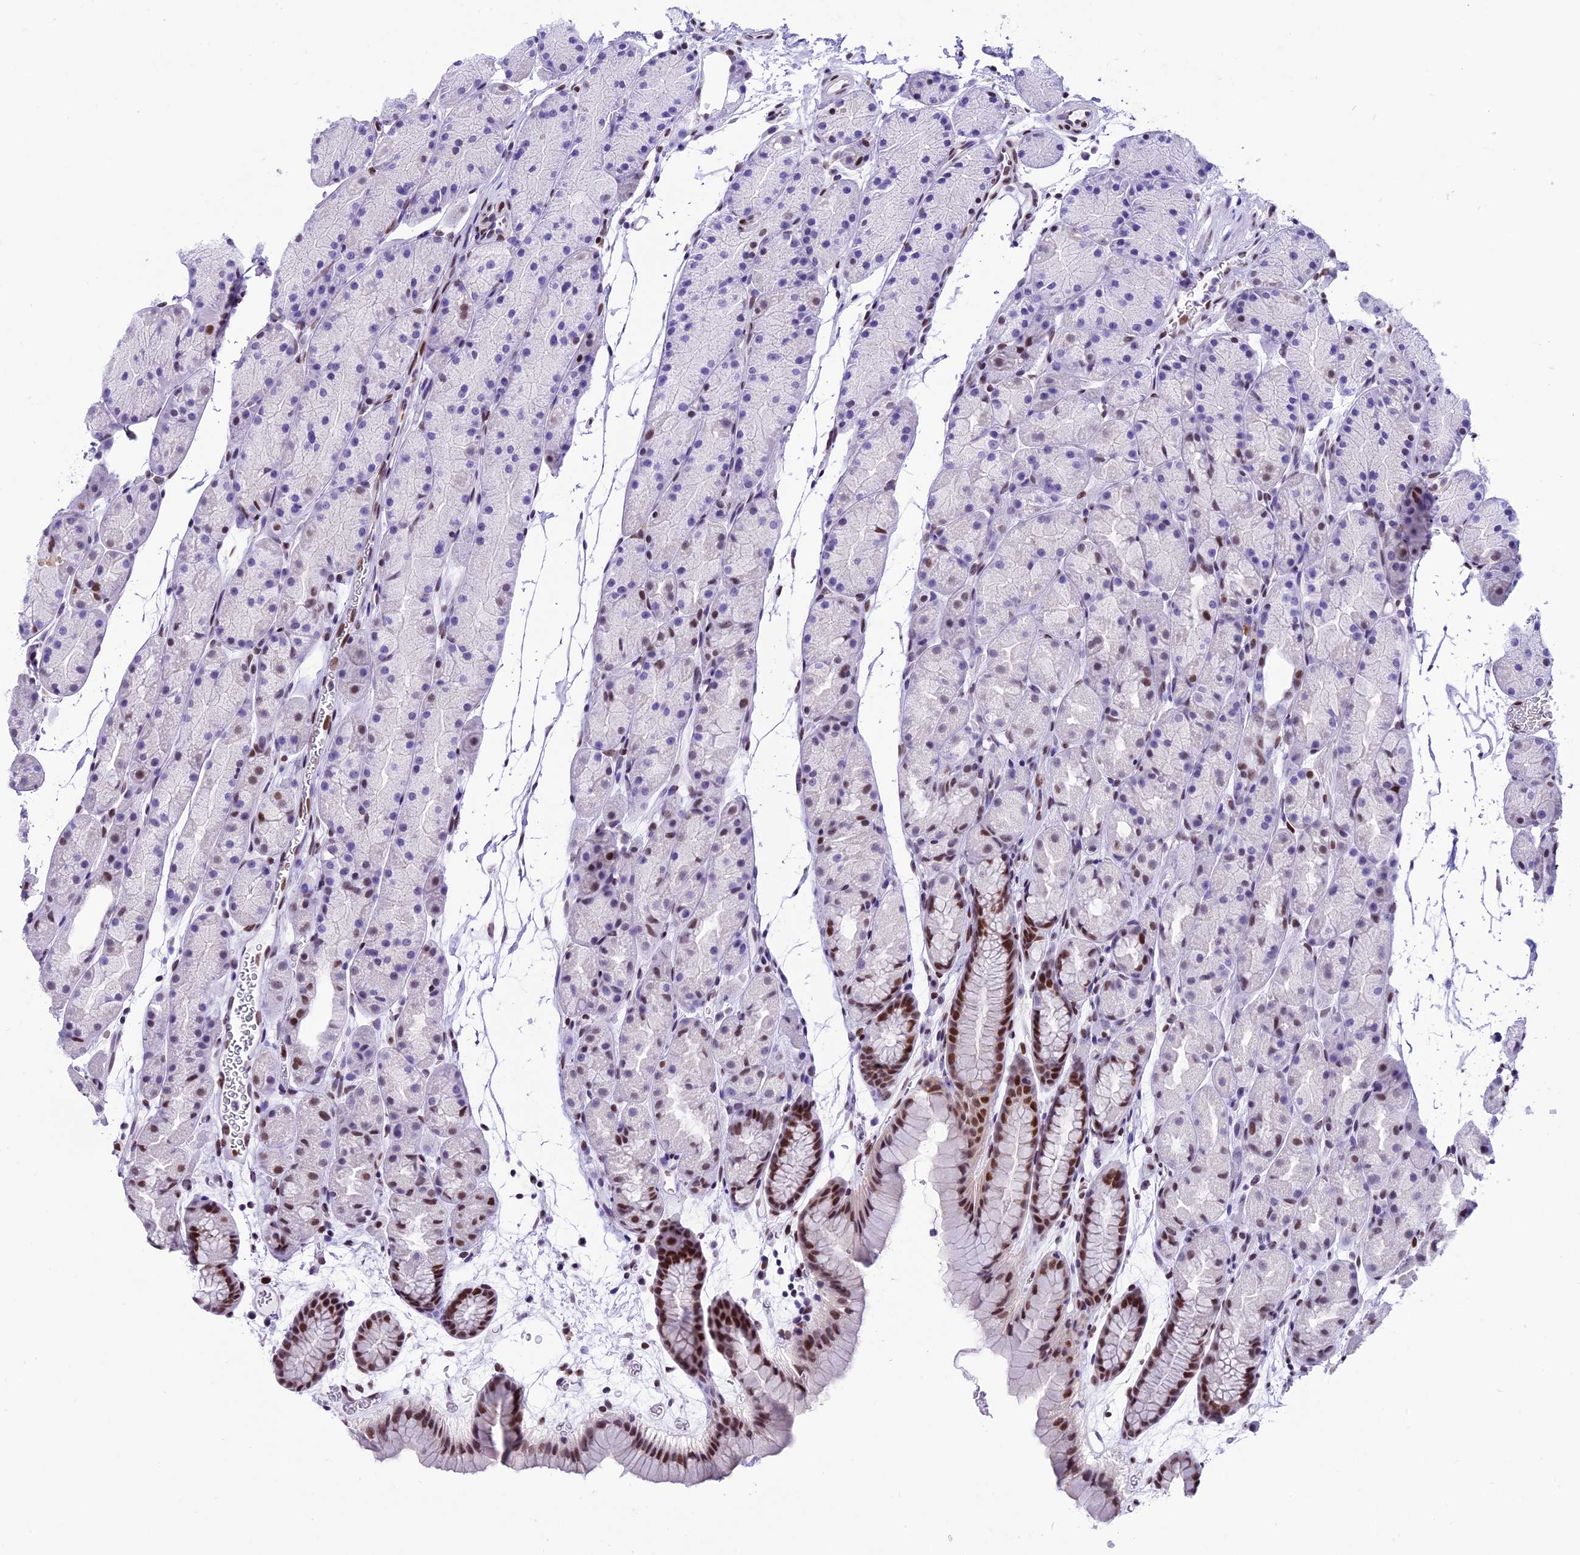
{"staining": {"intensity": "strong", "quantity": "<25%", "location": "nuclear"}, "tissue": "stomach", "cell_type": "Glandular cells", "image_type": "normal", "snomed": [{"axis": "morphology", "description": "Normal tissue, NOS"}, {"axis": "topography", "description": "Stomach, upper"}, {"axis": "topography", "description": "Stomach"}], "caption": "A brown stain shows strong nuclear positivity of a protein in glandular cells of unremarkable stomach.", "gene": "RPS6KB1", "patient": {"sex": "male", "age": 47}}